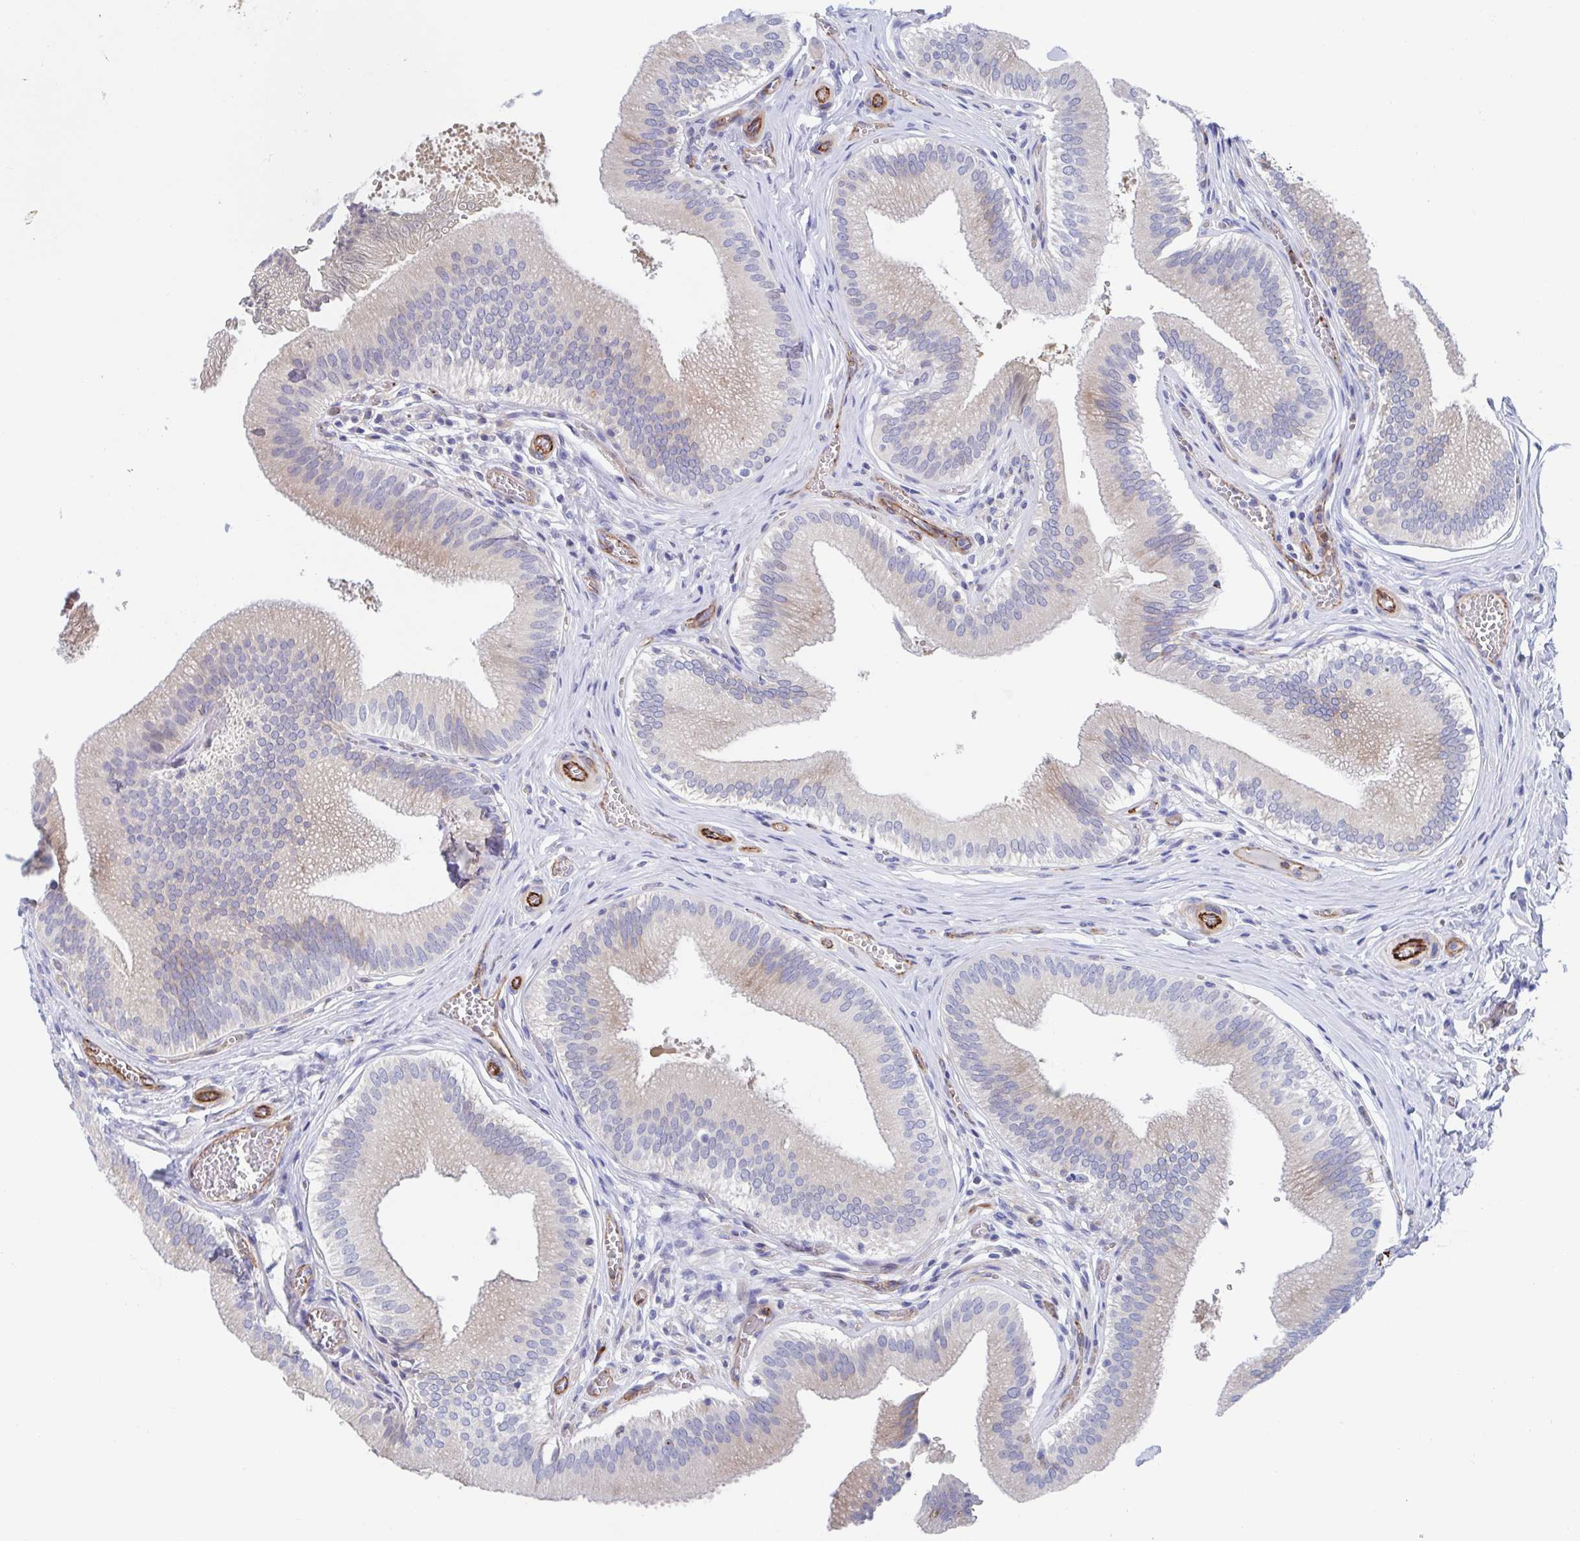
{"staining": {"intensity": "weak", "quantity": "25%-75%", "location": "cytoplasmic/membranous"}, "tissue": "gallbladder", "cell_type": "Glandular cells", "image_type": "normal", "snomed": [{"axis": "morphology", "description": "Normal tissue, NOS"}, {"axis": "topography", "description": "Gallbladder"}], "caption": "Immunohistochemical staining of normal human gallbladder reveals 25%-75% levels of weak cytoplasmic/membranous protein expression in about 25%-75% of glandular cells. Using DAB (brown) and hematoxylin (blue) stains, captured at high magnification using brightfield microscopy.", "gene": "KLC3", "patient": {"sex": "male", "age": 17}}